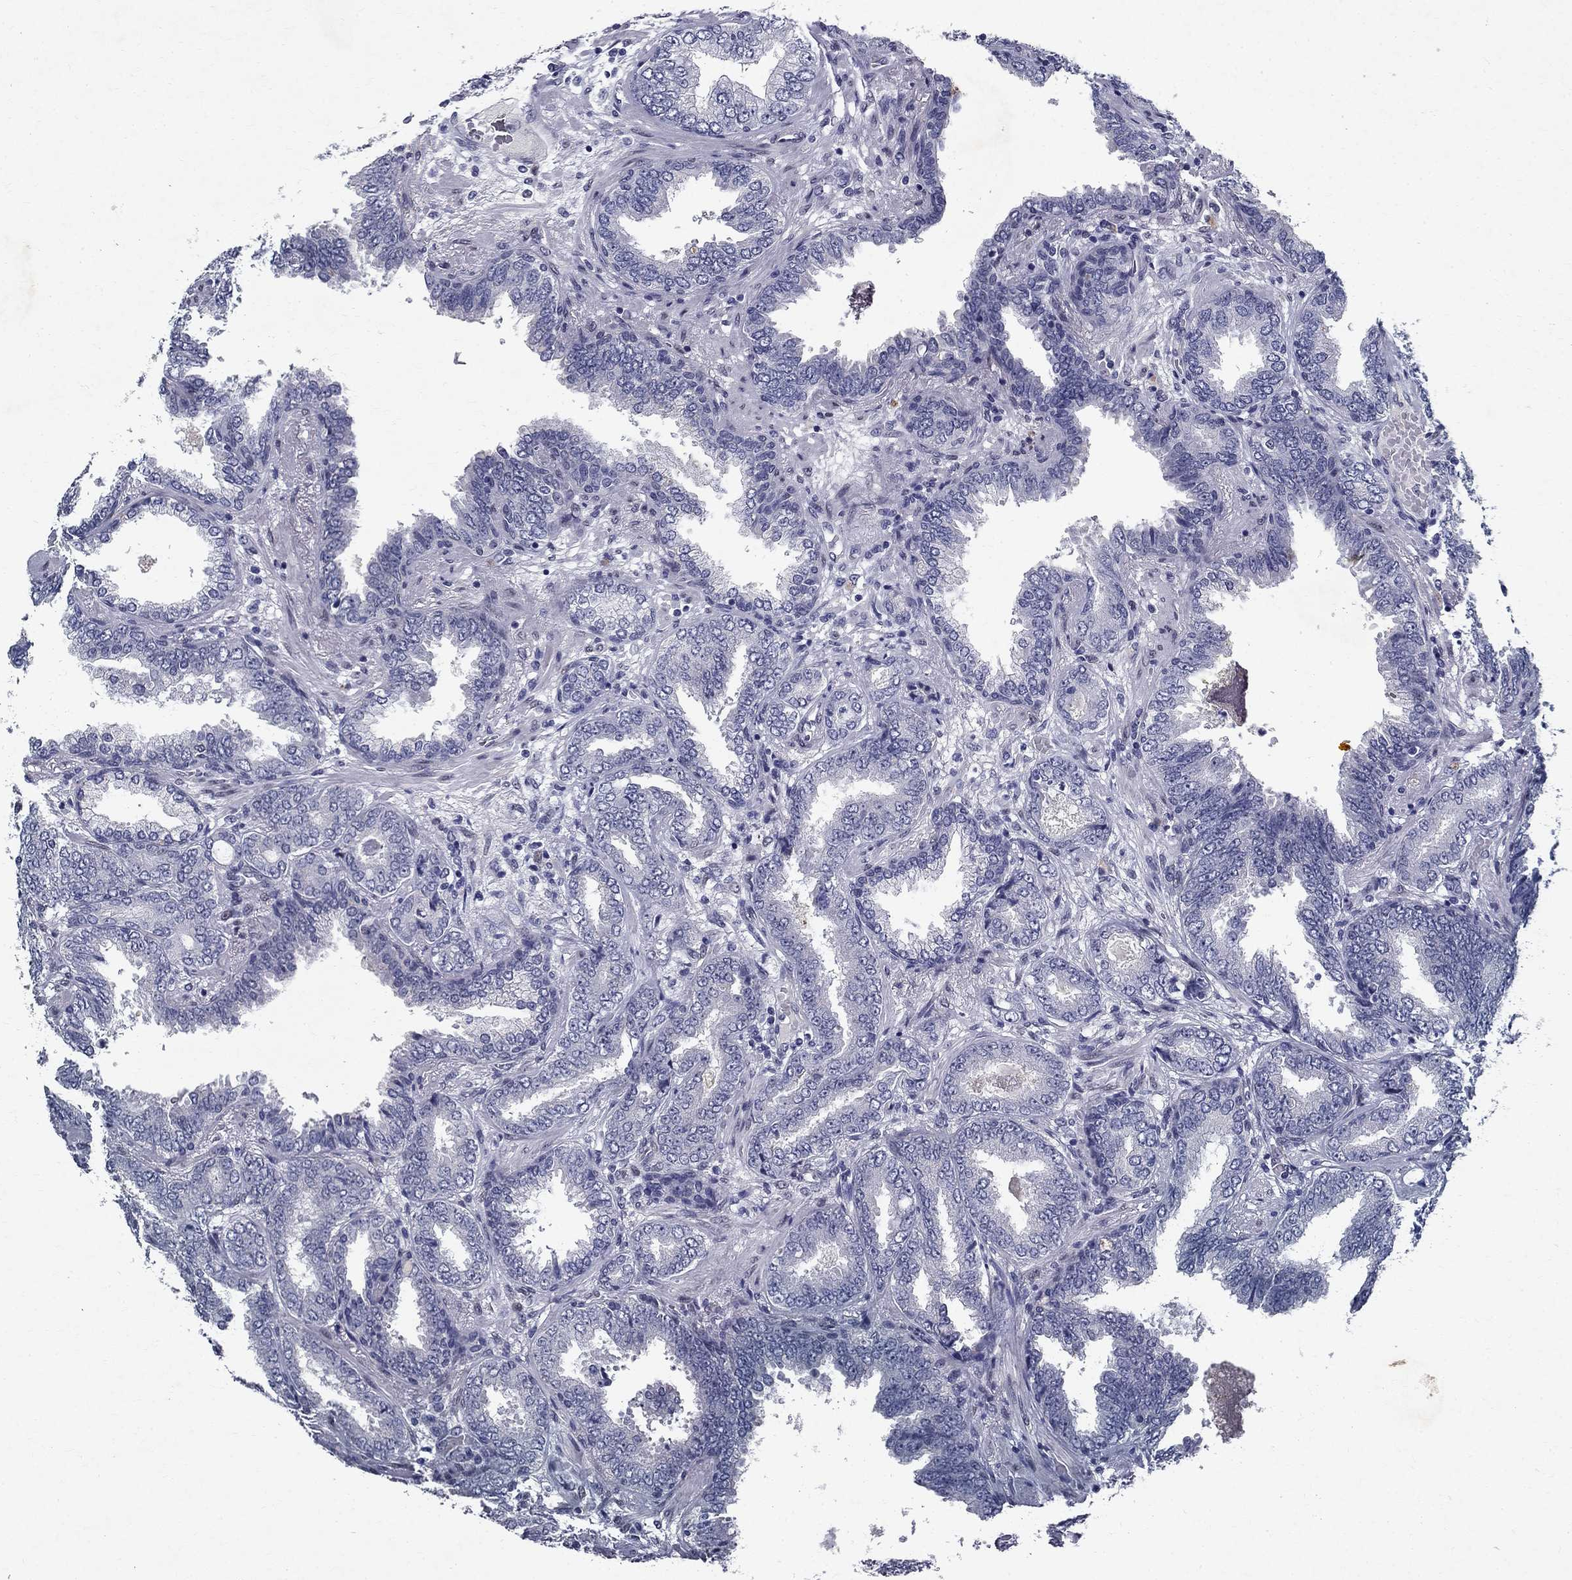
{"staining": {"intensity": "negative", "quantity": "none", "location": "none"}, "tissue": "prostate cancer", "cell_type": "Tumor cells", "image_type": "cancer", "snomed": [{"axis": "morphology", "description": "Adenocarcinoma, Low grade"}, {"axis": "topography", "description": "Prostate"}], "caption": "The IHC histopathology image has no significant expression in tumor cells of adenocarcinoma (low-grade) (prostate) tissue.", "gene": "RBFOX1", "patient": {"sex": "male", "age": 68}}